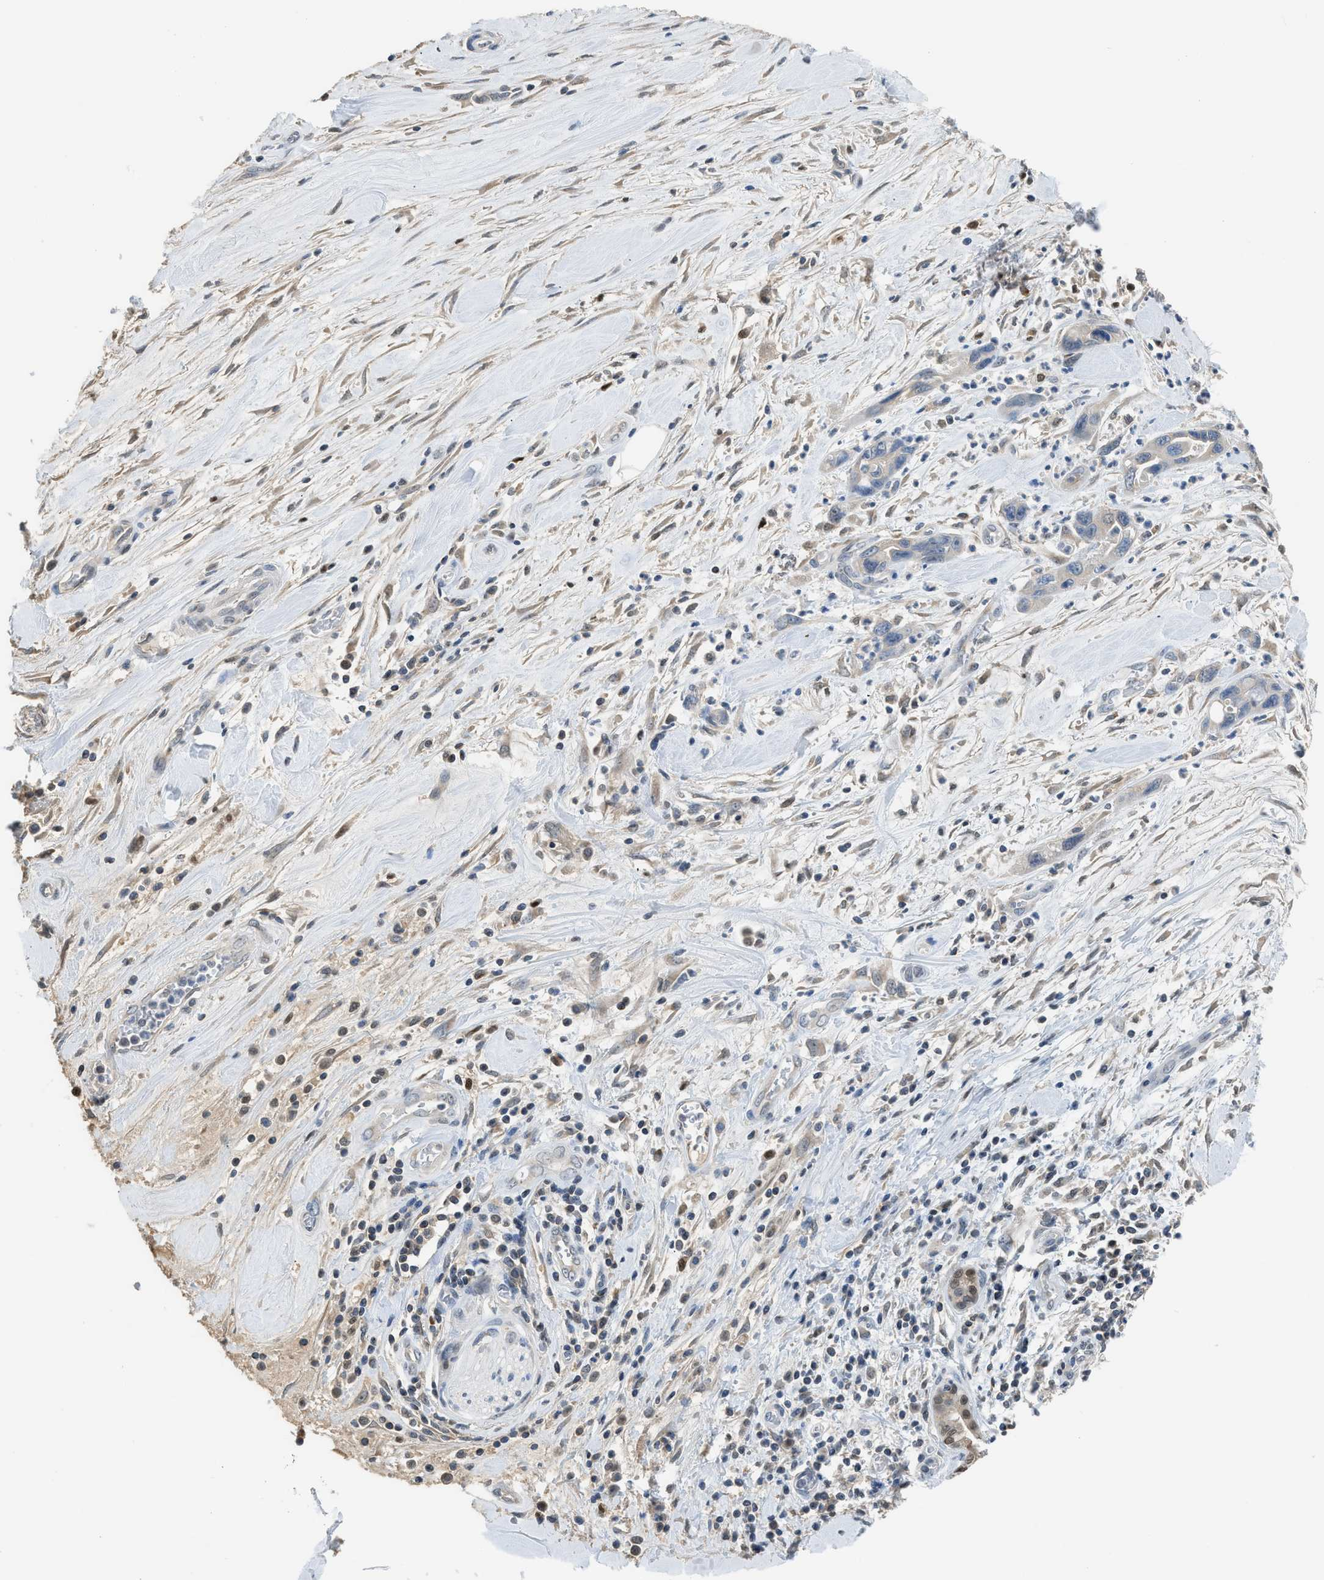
{"staining": {"intensity": "weak", "quantity": "<25%", "location": "cytoplasmic/membranous"}, "tissue": "pancreatic cancer", "cell_type": "Tumor cells", "image_type": "cancer", "snomed": [{"axis": "morphology", "description": "Adenocarcinoma, NOS"}, {"axis": "topography", "description": "Pancreas"}], "caption": "Micrograph shows no significant protein expression in tumor cells of pancreatic adenocarcinoma. (Brightfield microscopy of DAB immunohistochemistry at high magnification).", "gene": "ALX1", "patient": {"sex": "male", "age": 56}}